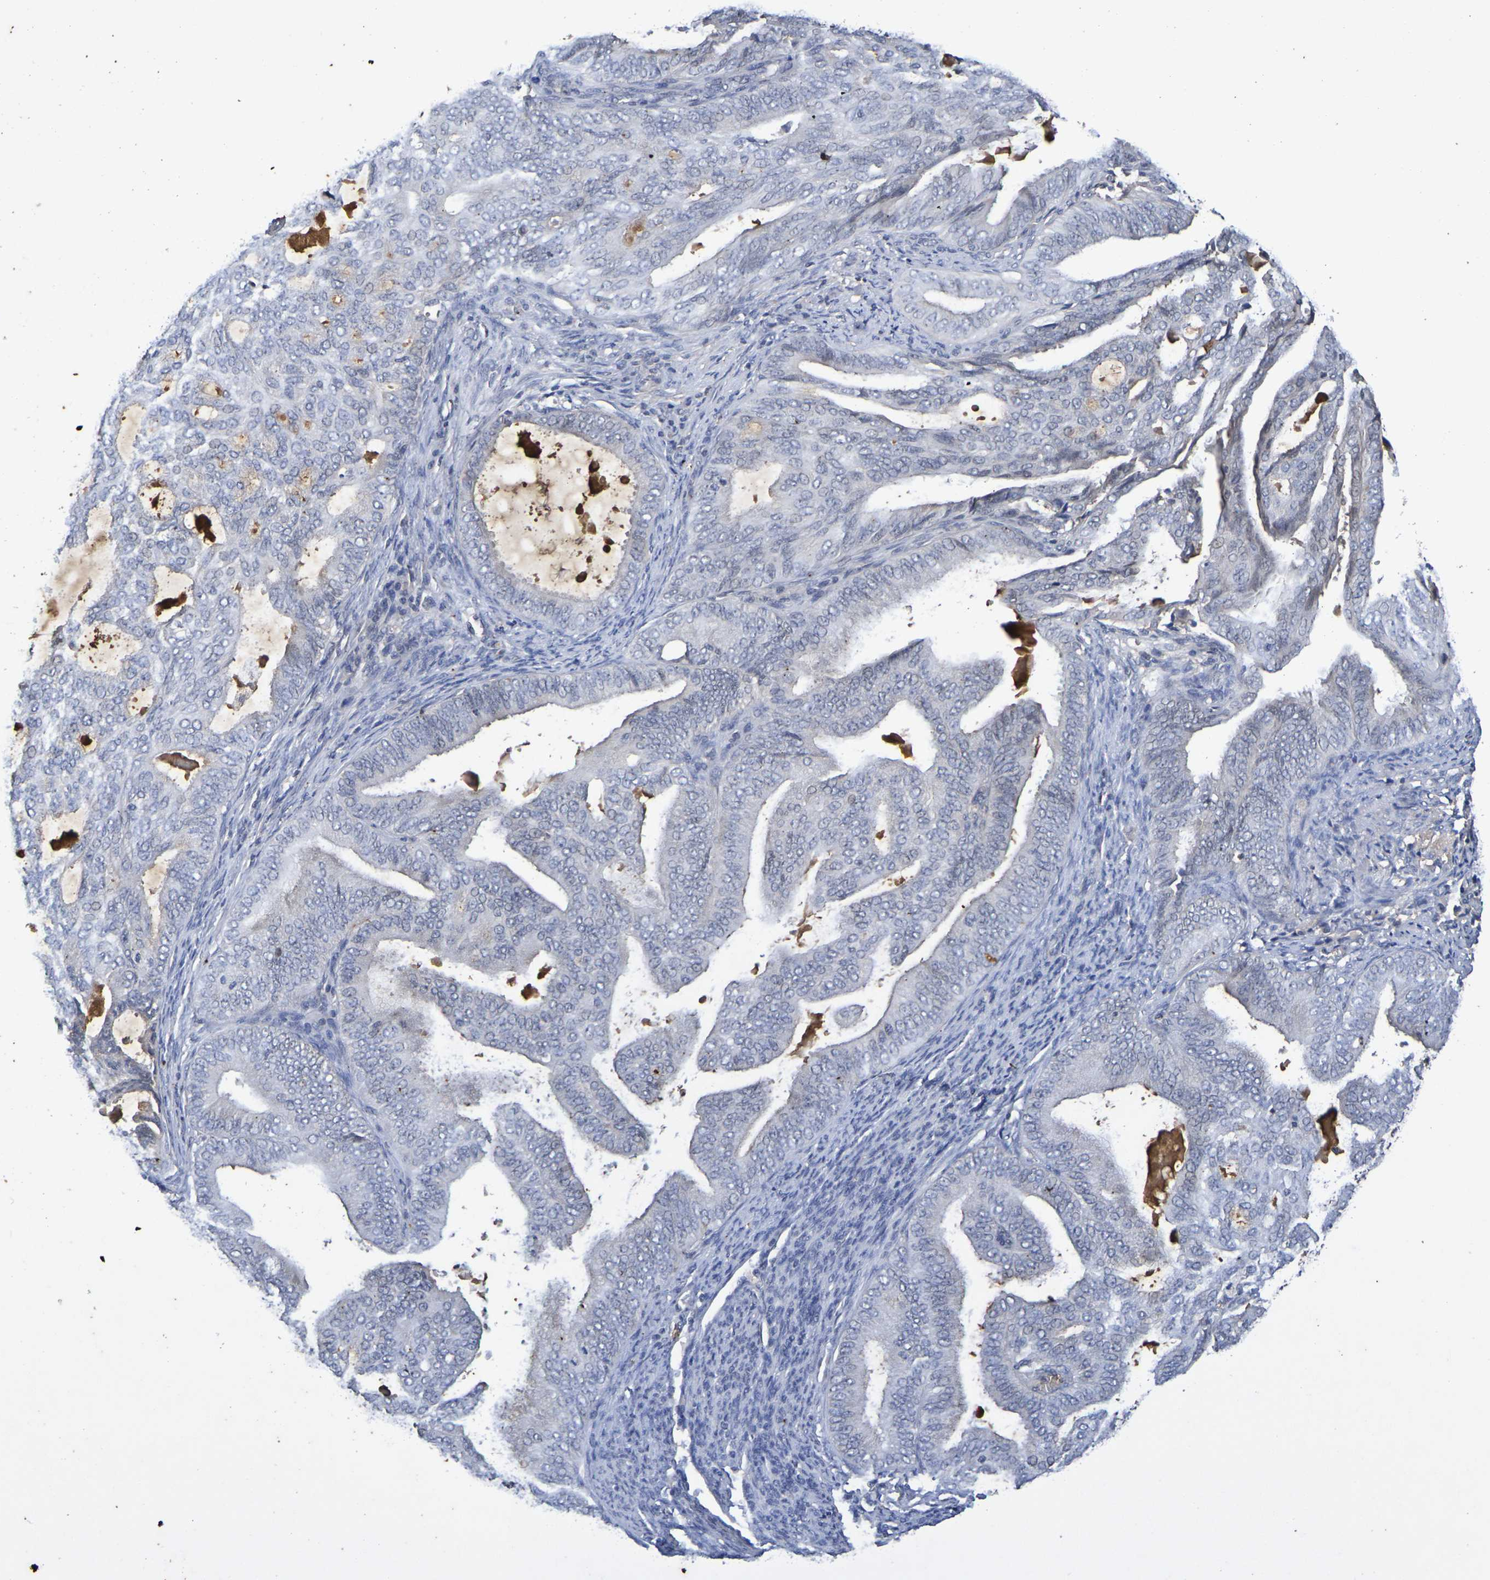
{"staining": {"intensity": "negative", "quantity": "none", "location": "none"}, "tissue": "endometrial cancer", "cell_type": "Tumor cells", "image_type": "cancer", "snomed": [{"axis": "morphology", "description": "Adenocarcinoma, NOS"}, {"axis": "topography", "description": "Endometrium"}], "caption": "The micrograph reveals no significant expression in tumor cells of endometrial cancer.", "gene": "TERF2", "patient": {"sex": "female", "age": 58}}